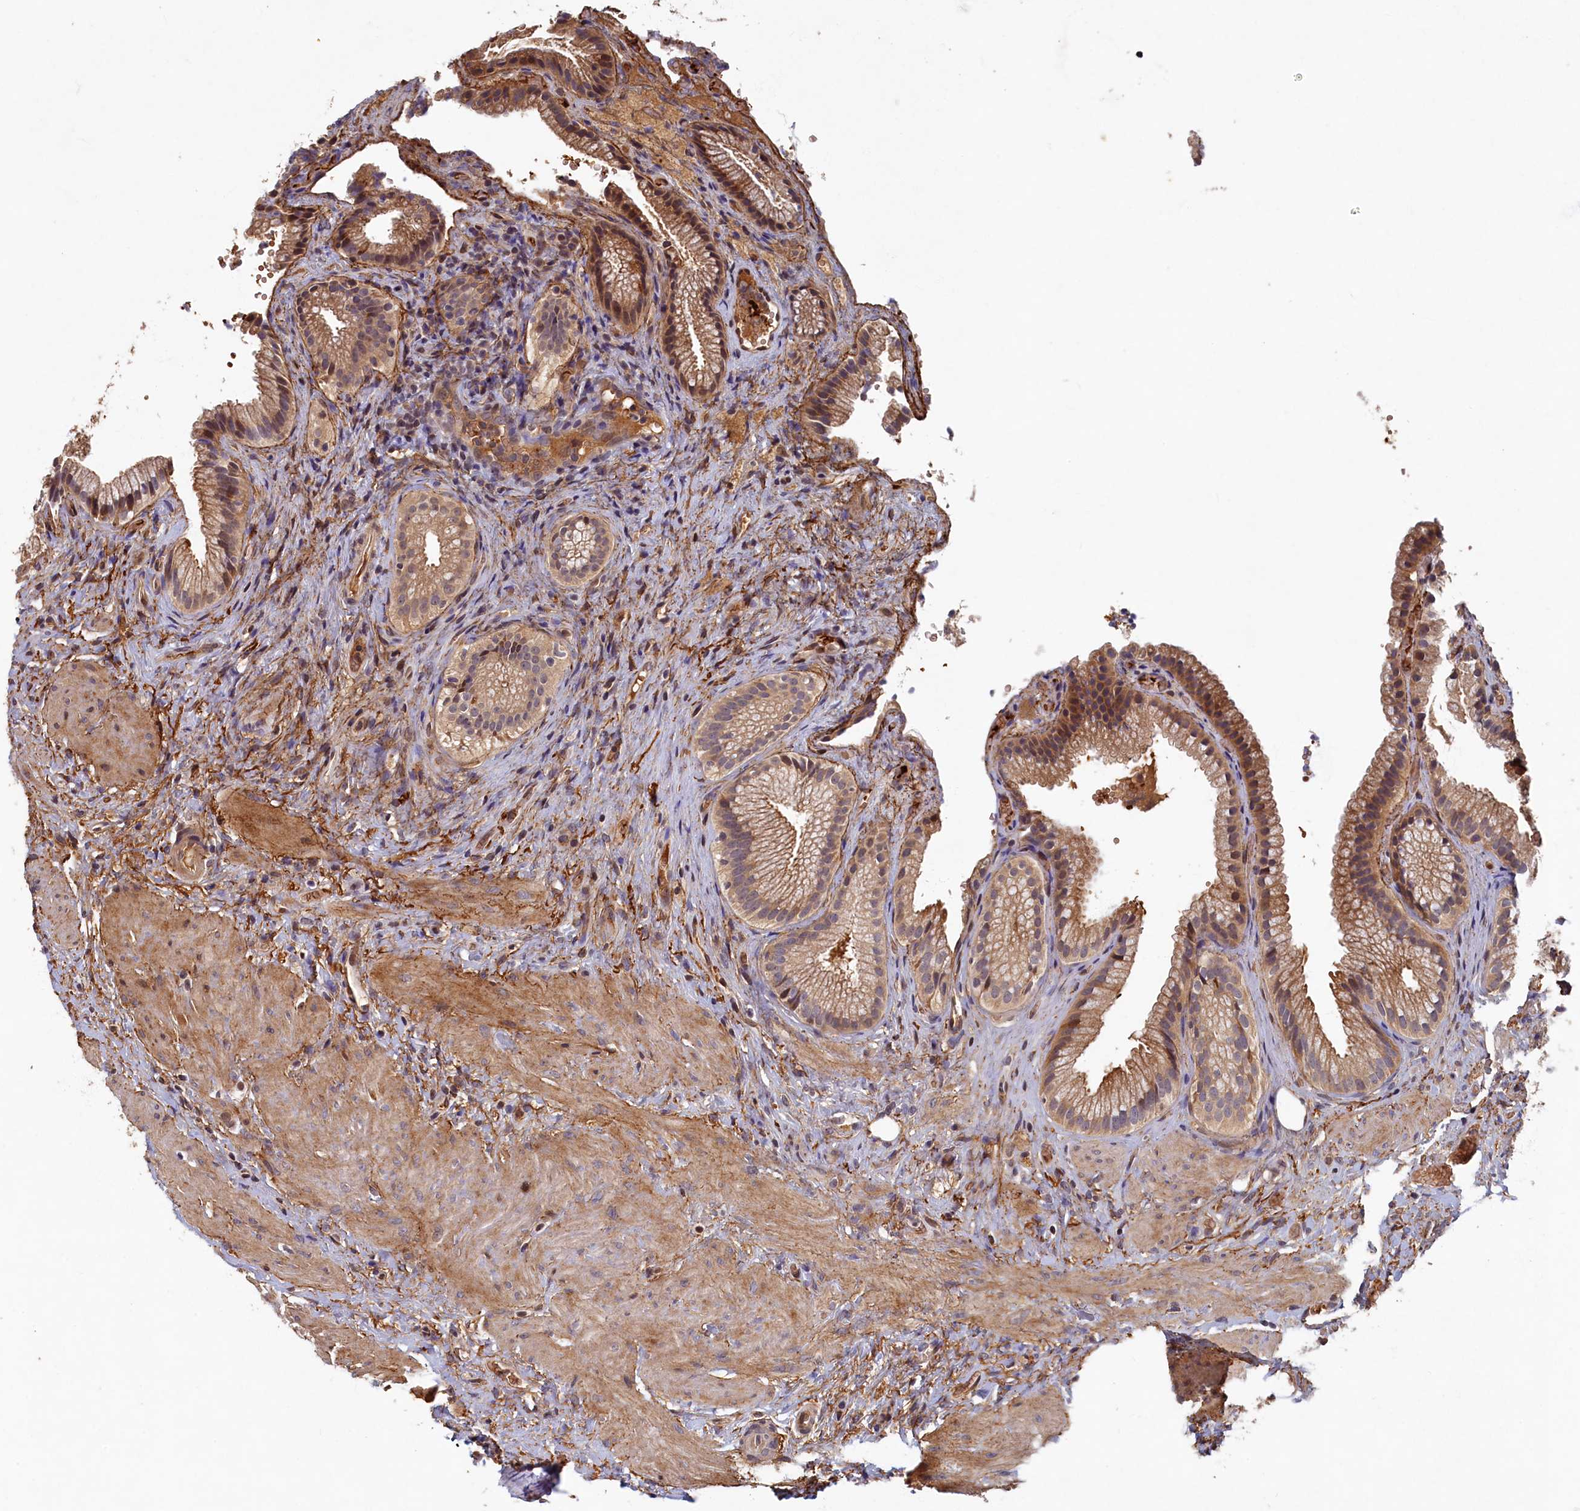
{"staining": {"intensity": "moderate", "quantity": "25%-75%", "location": "cytoplasmic/membranous"}, "tissue": "gallbladder", "cell_type": "Glandular cells", "image_type": "normal", "snomed": [{"axis": "morphology", "description": "Normal tissue, NOS"}, {"axis": "morphology", "description": "Inflammation, NOS"}, {"axis": "topography", "description": "Gallbladder"}], "caption": "A photomicrograph of human gallbladder stained for a protein exhibits moderate cytoplasmic/membranous brown staining in glandular cells. The protein is stained brown, and the nuclei are stained in blue (DAB IHC with brightfield microscopy, high magnification).", "gene": "LCMT2", "patient": {"sex": "male", "age": 51}}